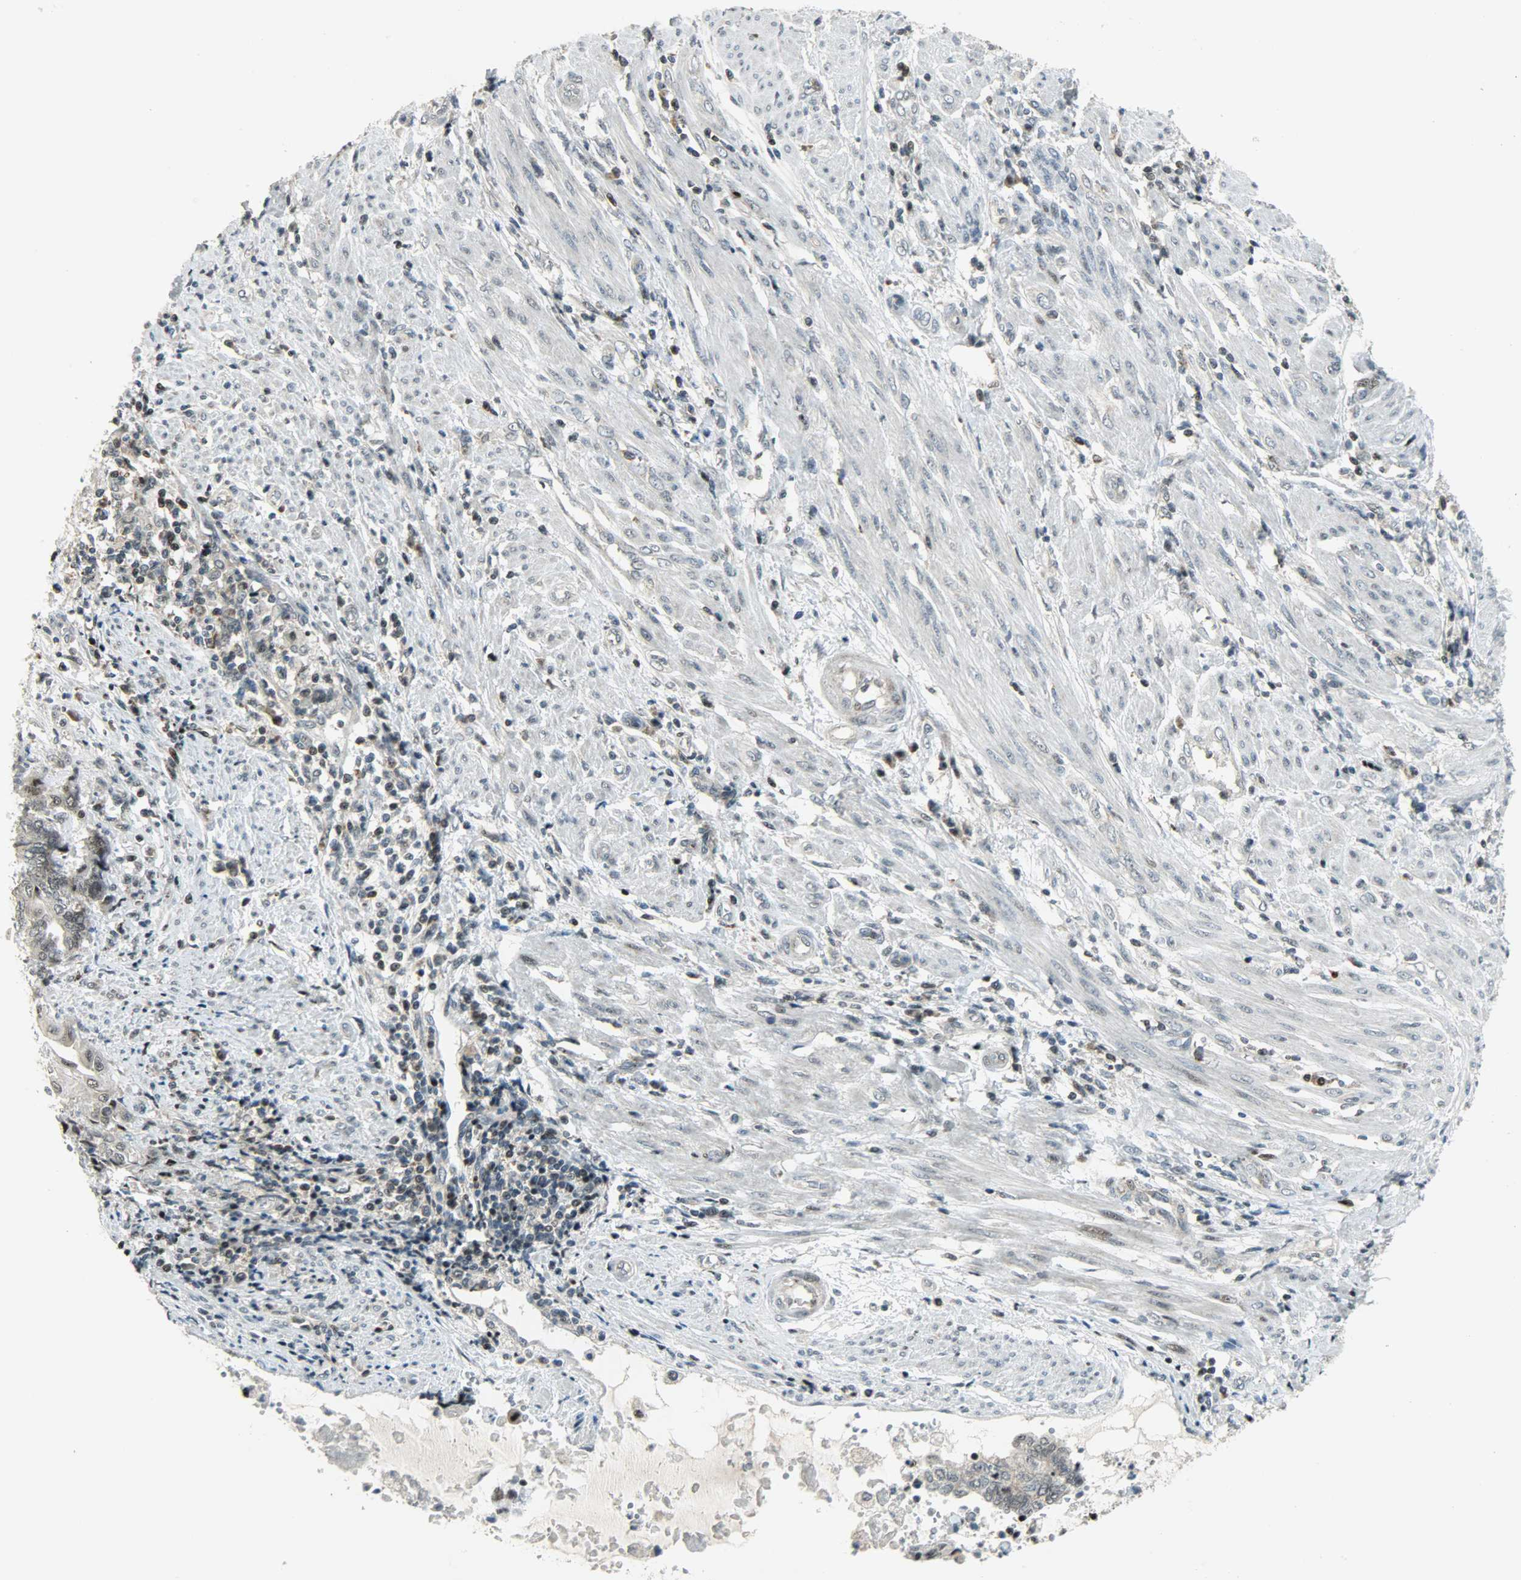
{"staining": {"intensity": "negative", "quantity": "none", "location": "none"}, "tissue": "endometrial cancer", "cell_type": "Tumor cells", "image_type": "cancer", "snomed": [{"axis": "morphology", "description": "Adenocarcinoma, NOS"}, {"axis": "topography", "description": "Uterus"}, {"axis": "topography", "description": "Endometrium"}], "caption": "This is a photomicrograph of immunohistochemistry (IHC) staining of endometrial adenocarcinoma, which shows no positivity in tumor cells. (DAB (3,3'-diaminobenzidine) immunohistochemistry, high magnification).", "gene": "IL15", "patient": {"sex": "female", "age": 70}}